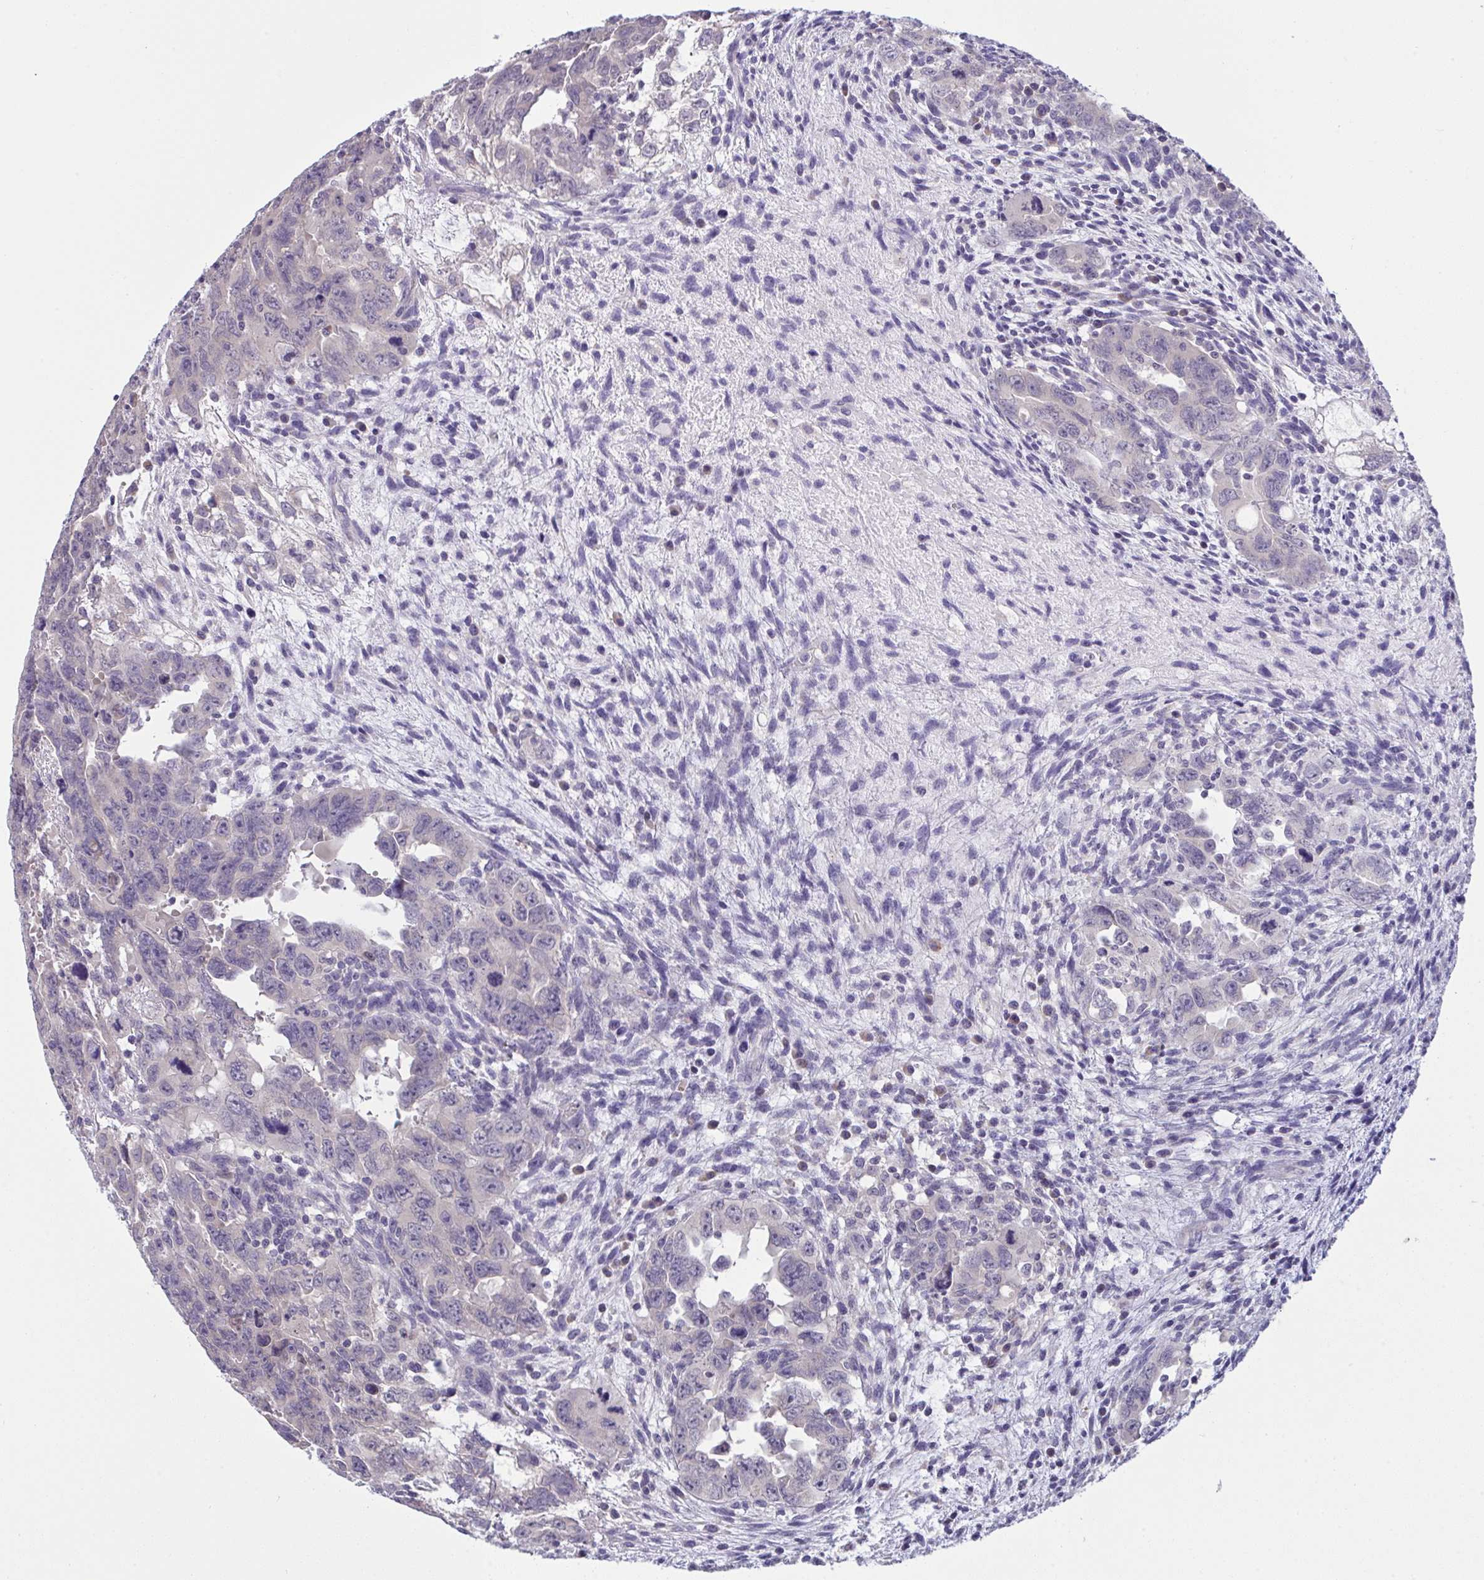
{"staining": {"intensity": "negative", "quantity": "none", "location": "none"}, "tissue": "testis cancer", "cell_type": "Tumor cells", "image_type": "cancer", "snomed": [{"axis": "morphology", "description": "Carcinoma, Embryonal, NOS"}, {"axis": "topography", "description": "Testis"}], "caption": "Tumor cells show no significant positivity in embryonal carcinoma (testis).", "gene": "TMEM41A", "patient": {"sex": "male", "age": 24}}